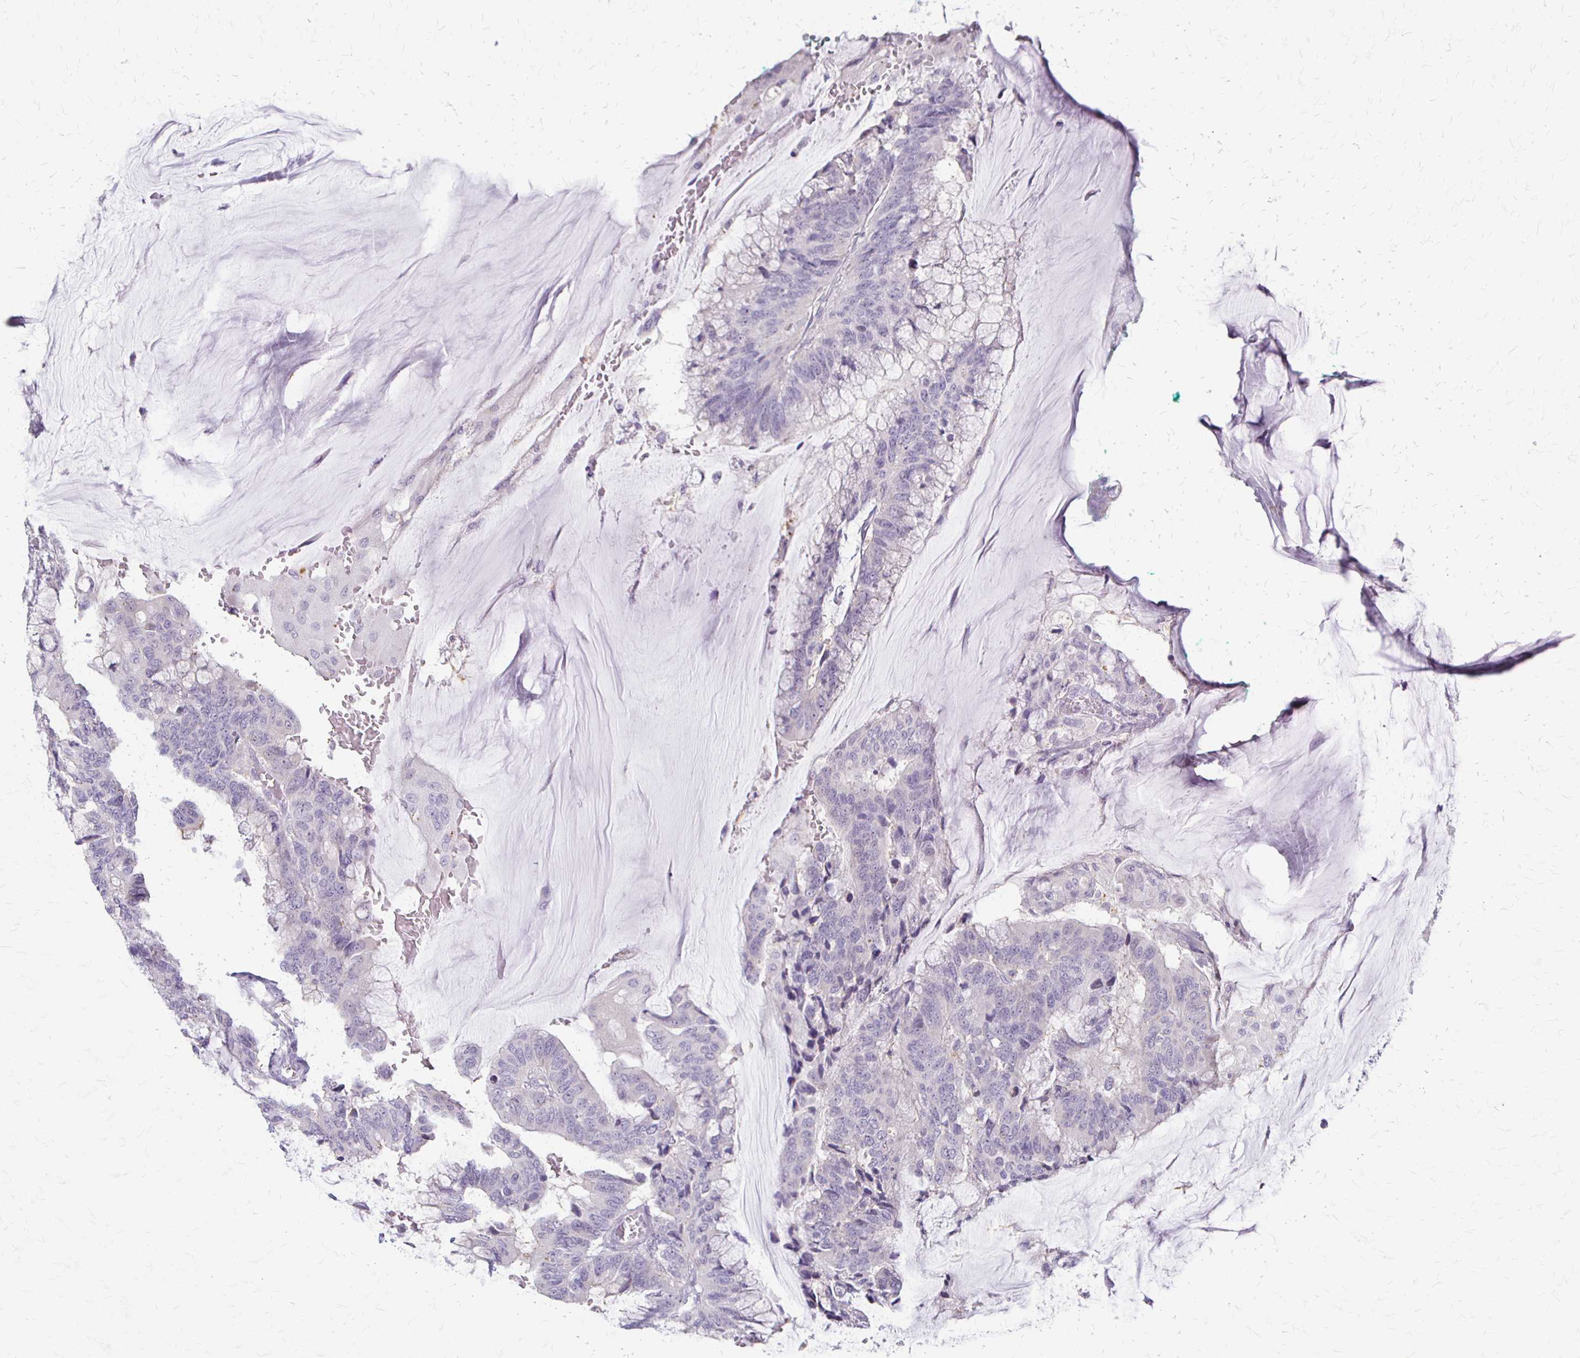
{"staining": {"intensity": "negative", "quantity": "none", "location": "none"}, "tissue": "colorectal cancer", "cell_type": "Tumor cells", "image_type": "cancer", "snomed": [{"axis": "morphology", "description": "Adenocarcinoma, NOS"}, {"axis": "topography", "description": "Rectum"}], "caption": "This is an IHC image of colorectal adenocarcinoma. There is no staining in tumor cells.", "gene": "ACP5", "patient": {"sex": "female", "age": 59}}